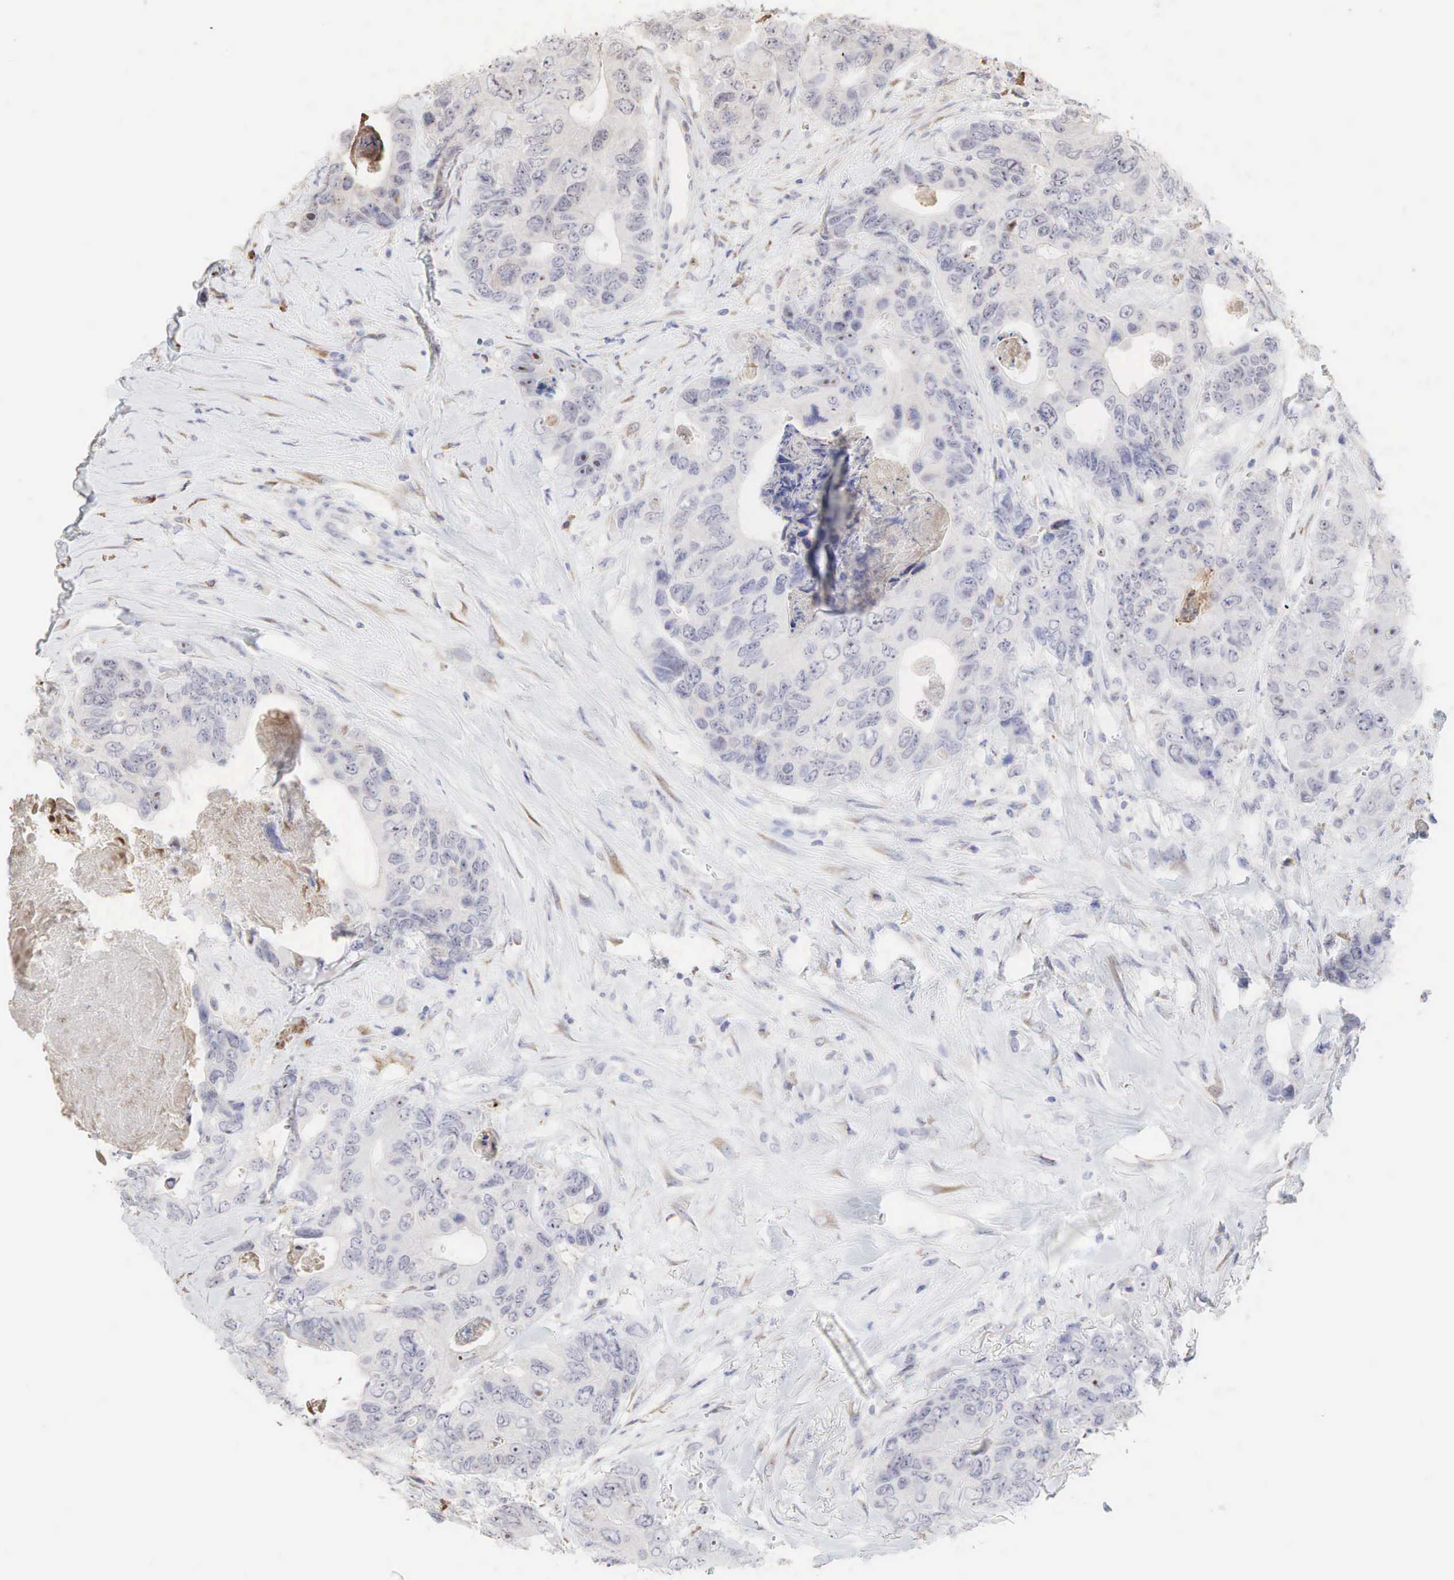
{"staining": {"intensity": "weak", "quantity": "25%-75%", "location": "nuclear"}, "tissue": "colorectal cancer", "cell_type": "Tumor cells", "image_type": "cancer", "snomed": [{"axis": "morphology", "description": "Adenocarcinoma, NOS"}, {"axis": "topography", "description": "Colon"}], "caption": "This histopathology image shows immunohistochemistry staining of human colorectal cancer, with low weak nuclear staining in about 25%-75% of tumor cells.", "gene": "DKC1", "patient": {"sex": "female", "age": 86}}